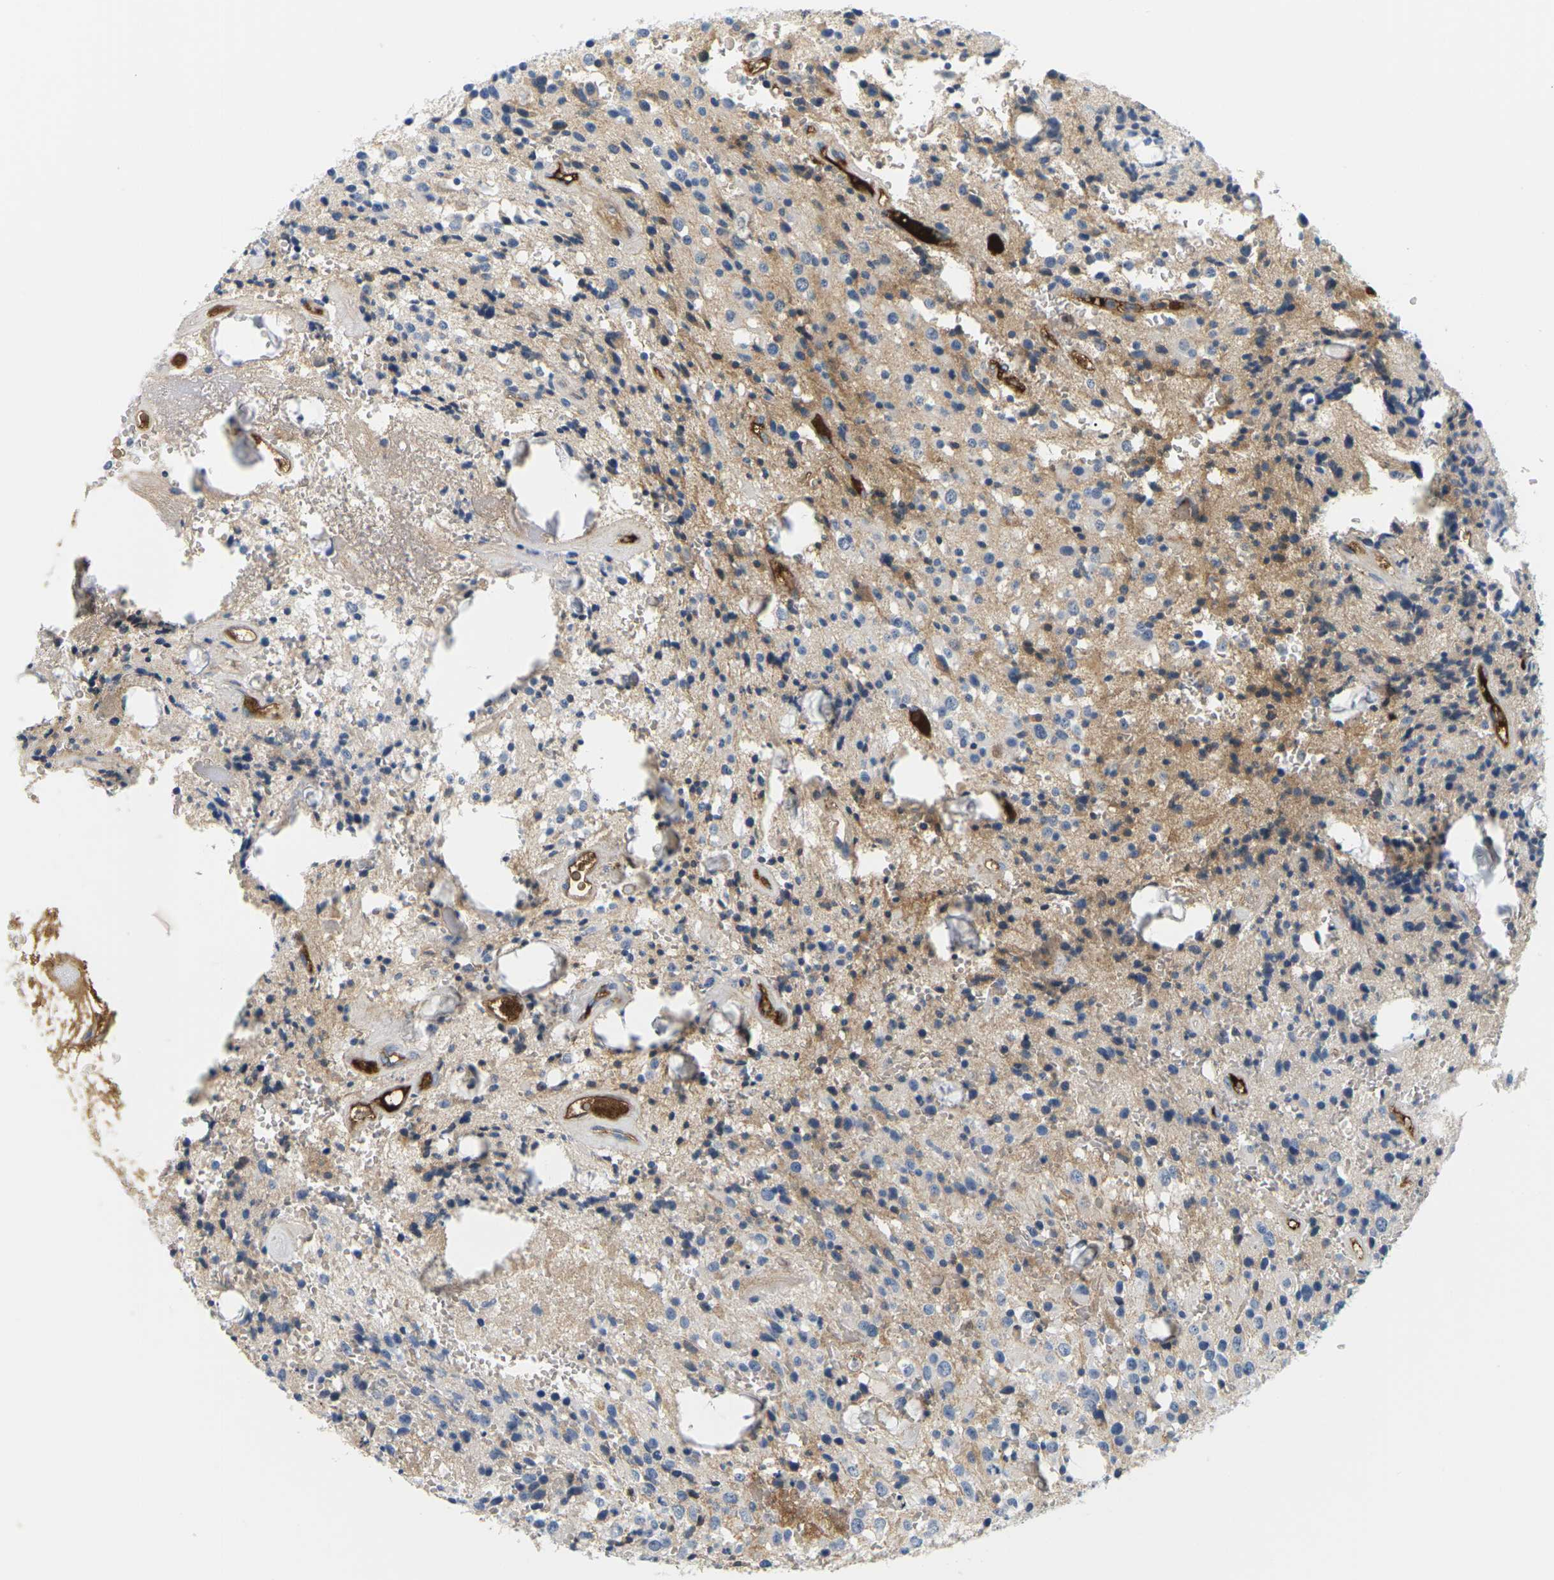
{"staining": {"intensity": "weak", "quantity": ">75%", "location": "cytoplasmic/membranous"}, "tissue": "glioma", "cell_type": "Tumor cells", "image_type": "cancer", "snomed": [{"axis": "morphology", "description": "Glioma, malignant, Low grade"}, {"axis": "topography", "description": "Brain"}], "caption": "Protein expression analysis of glioma displays weak cytoplasmic/membranous positivity in about >75% of tumor cells. (DAB (3,3'-diaminobenzidine) IHC with brightfield microscopy, high magnification).", "gene": "APOB", "patient": {"sex": "male", "age": 58}}